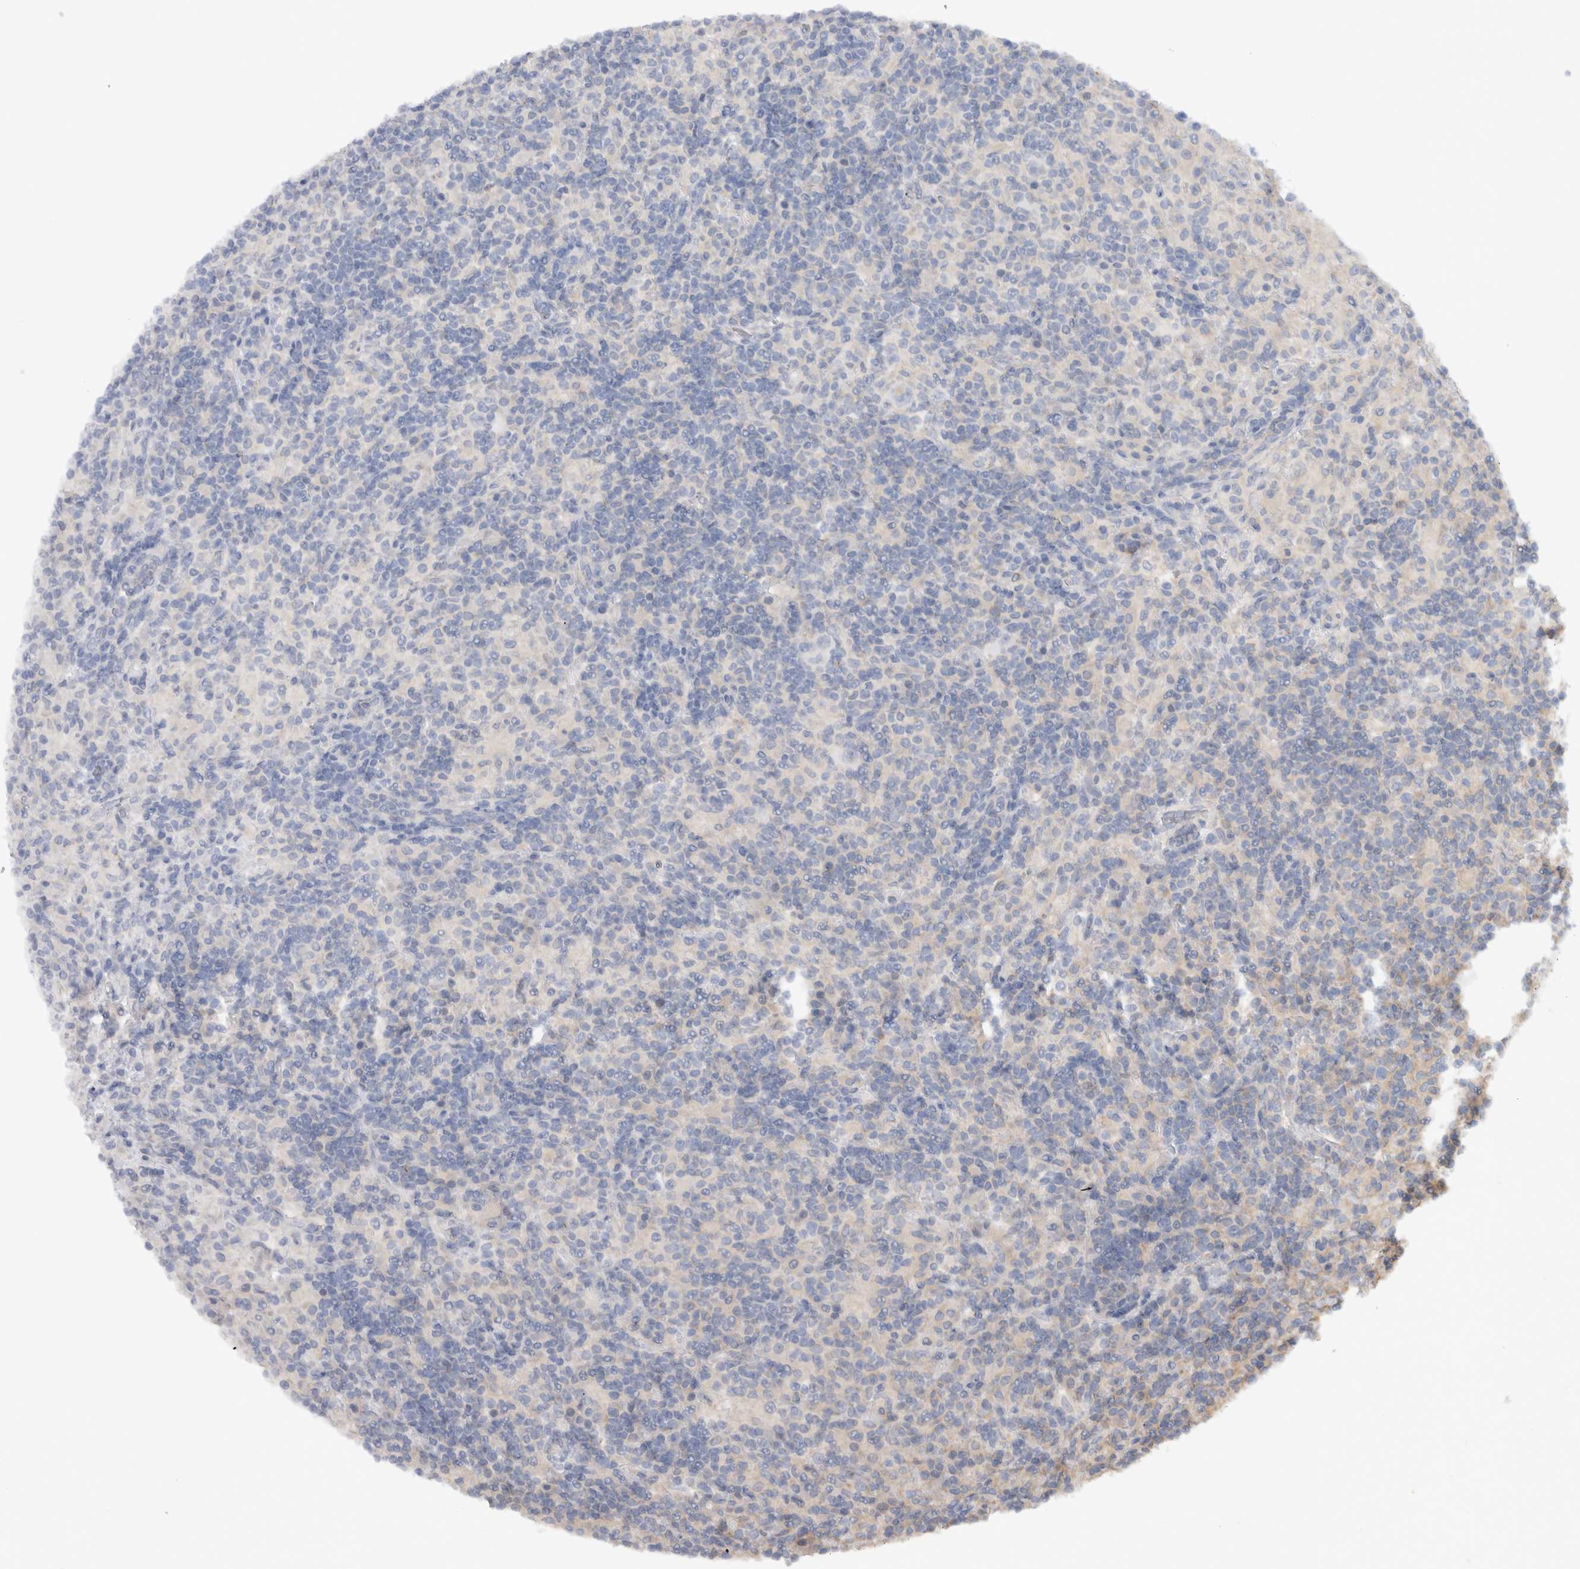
{"staining": {"intensity": "negative", "quantity": "none", "location": "none"}, "tissue": "lymphoma", "cell_type": "Tumor cells", "image_type": "cancer", "snomed": [{"axis": "morphology", "description": "Hodgkin's disease, NOS"}, {"axis": "topography", "description": "Lymph node"}], "caption": "The photomicrograph displays no staining of tumor cells in Hodgkin's disease.", "gene": "GAS1", "patient": {"sex": "male", "age": 70}}